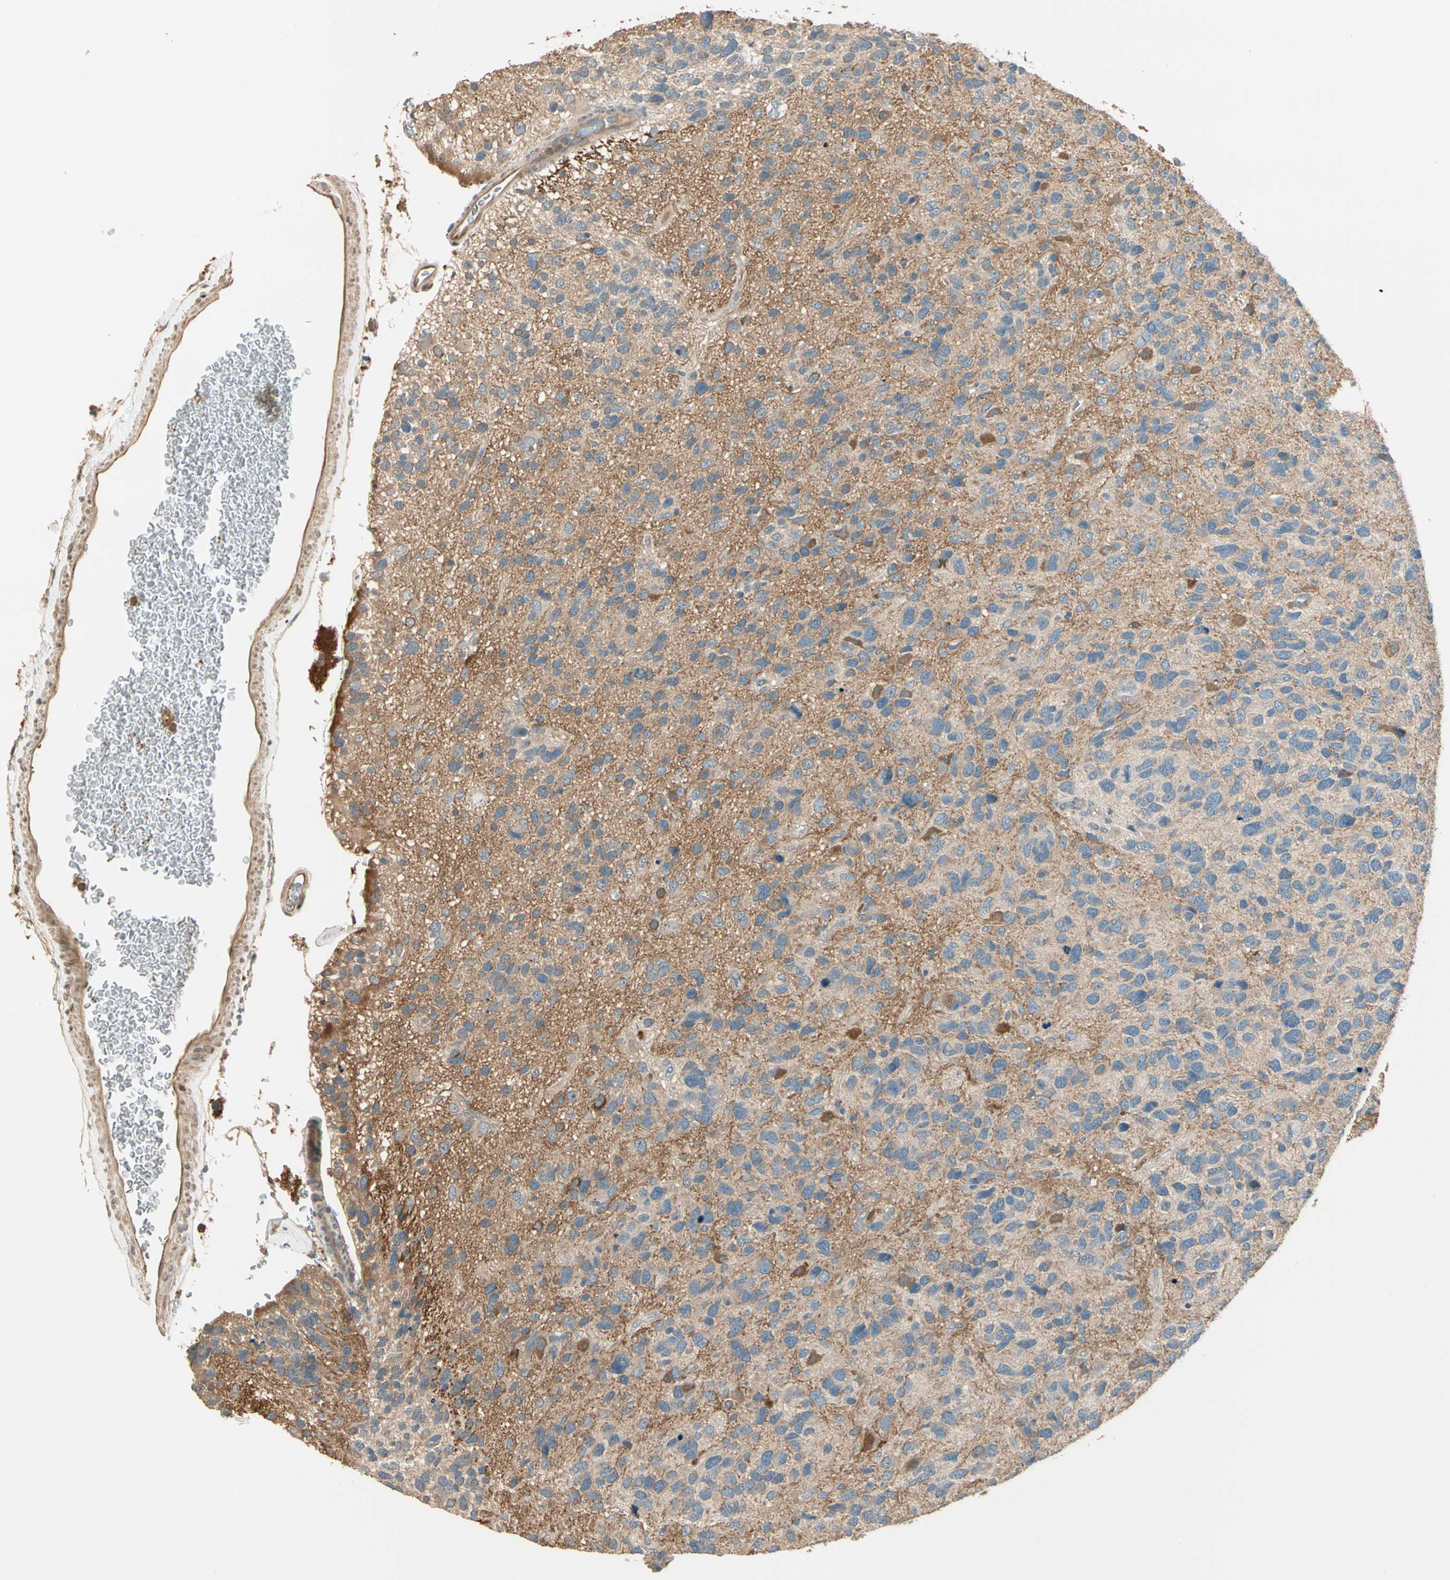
{"staining": {"intensity": "moderate", "quantity": ">75%", "location": "cytoplasmic/membranous"}, "tissue": "glioma", "cell_type": "Tumor cells", "image_type": "cancer", "snomed": [{"axis": "morphology", "description": "Glioma, malignant, High grade"}, {"axis": "topography", "description": "Brain"}], "caption": "The micrograph demonstrates a brown stain indicating the presence of a protein in the cytoplasmic/membranous of tumor cells in malignant glioma (high-grade).", "gene": "TNFRSF21", "patient": {"sex": "female", "age": 58}}